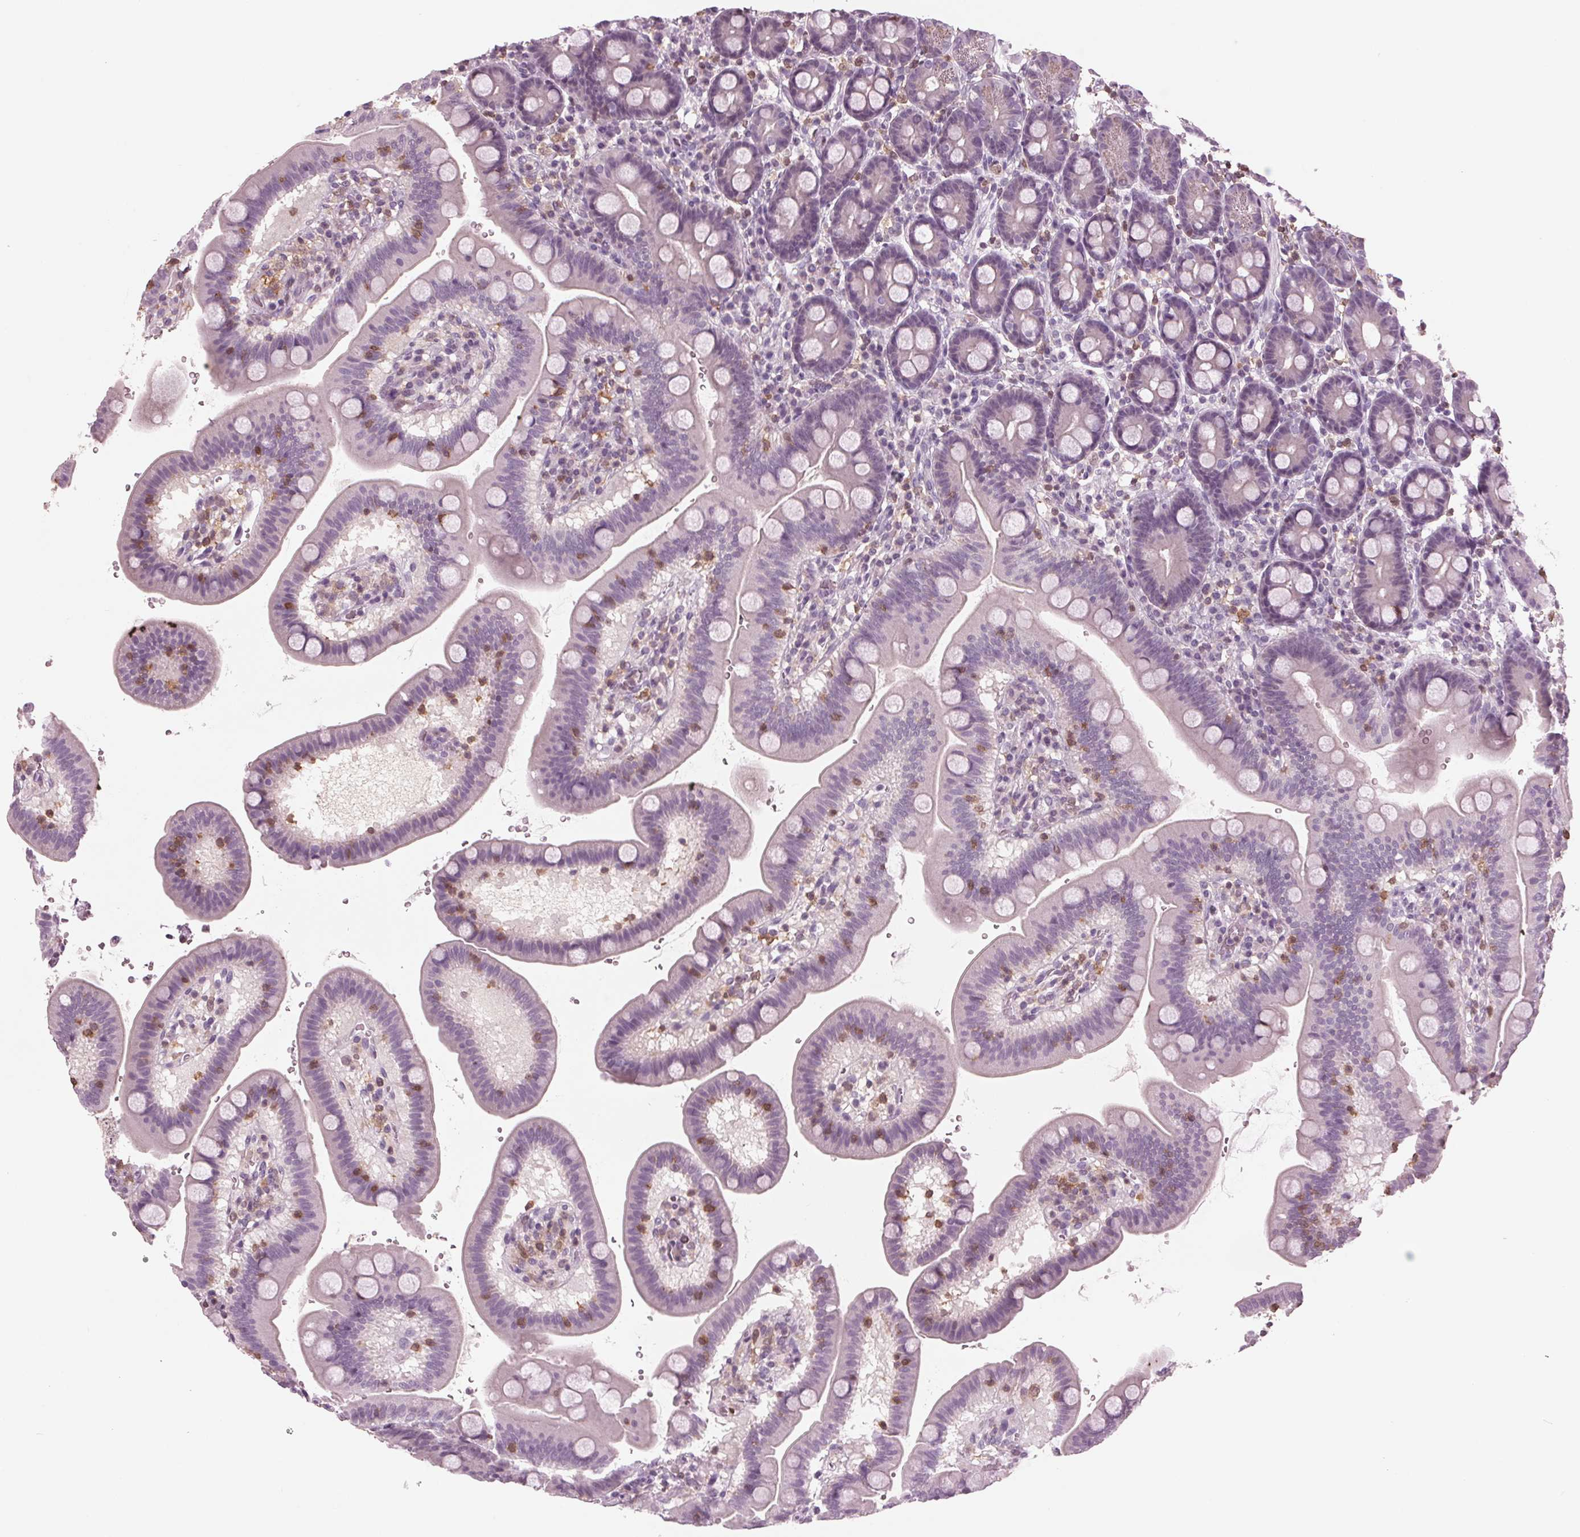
{"staining": {"intensity": "negative", "quantity": "none", "location": "none"}, "tissue": "duodenum", "cell_type": "Glandular cells", "image_type": "normal", "snomed": [{"axis": "morphology", "description": "Normal tissue, NOS"}, {"axis": "topography", "description": "Duodenum"}], "caption": "The IHC micrograph has no significant expression in glandular cells of duodenum.", "gene": "BTLA", "patient": {"sex": "male", "age": 59}}